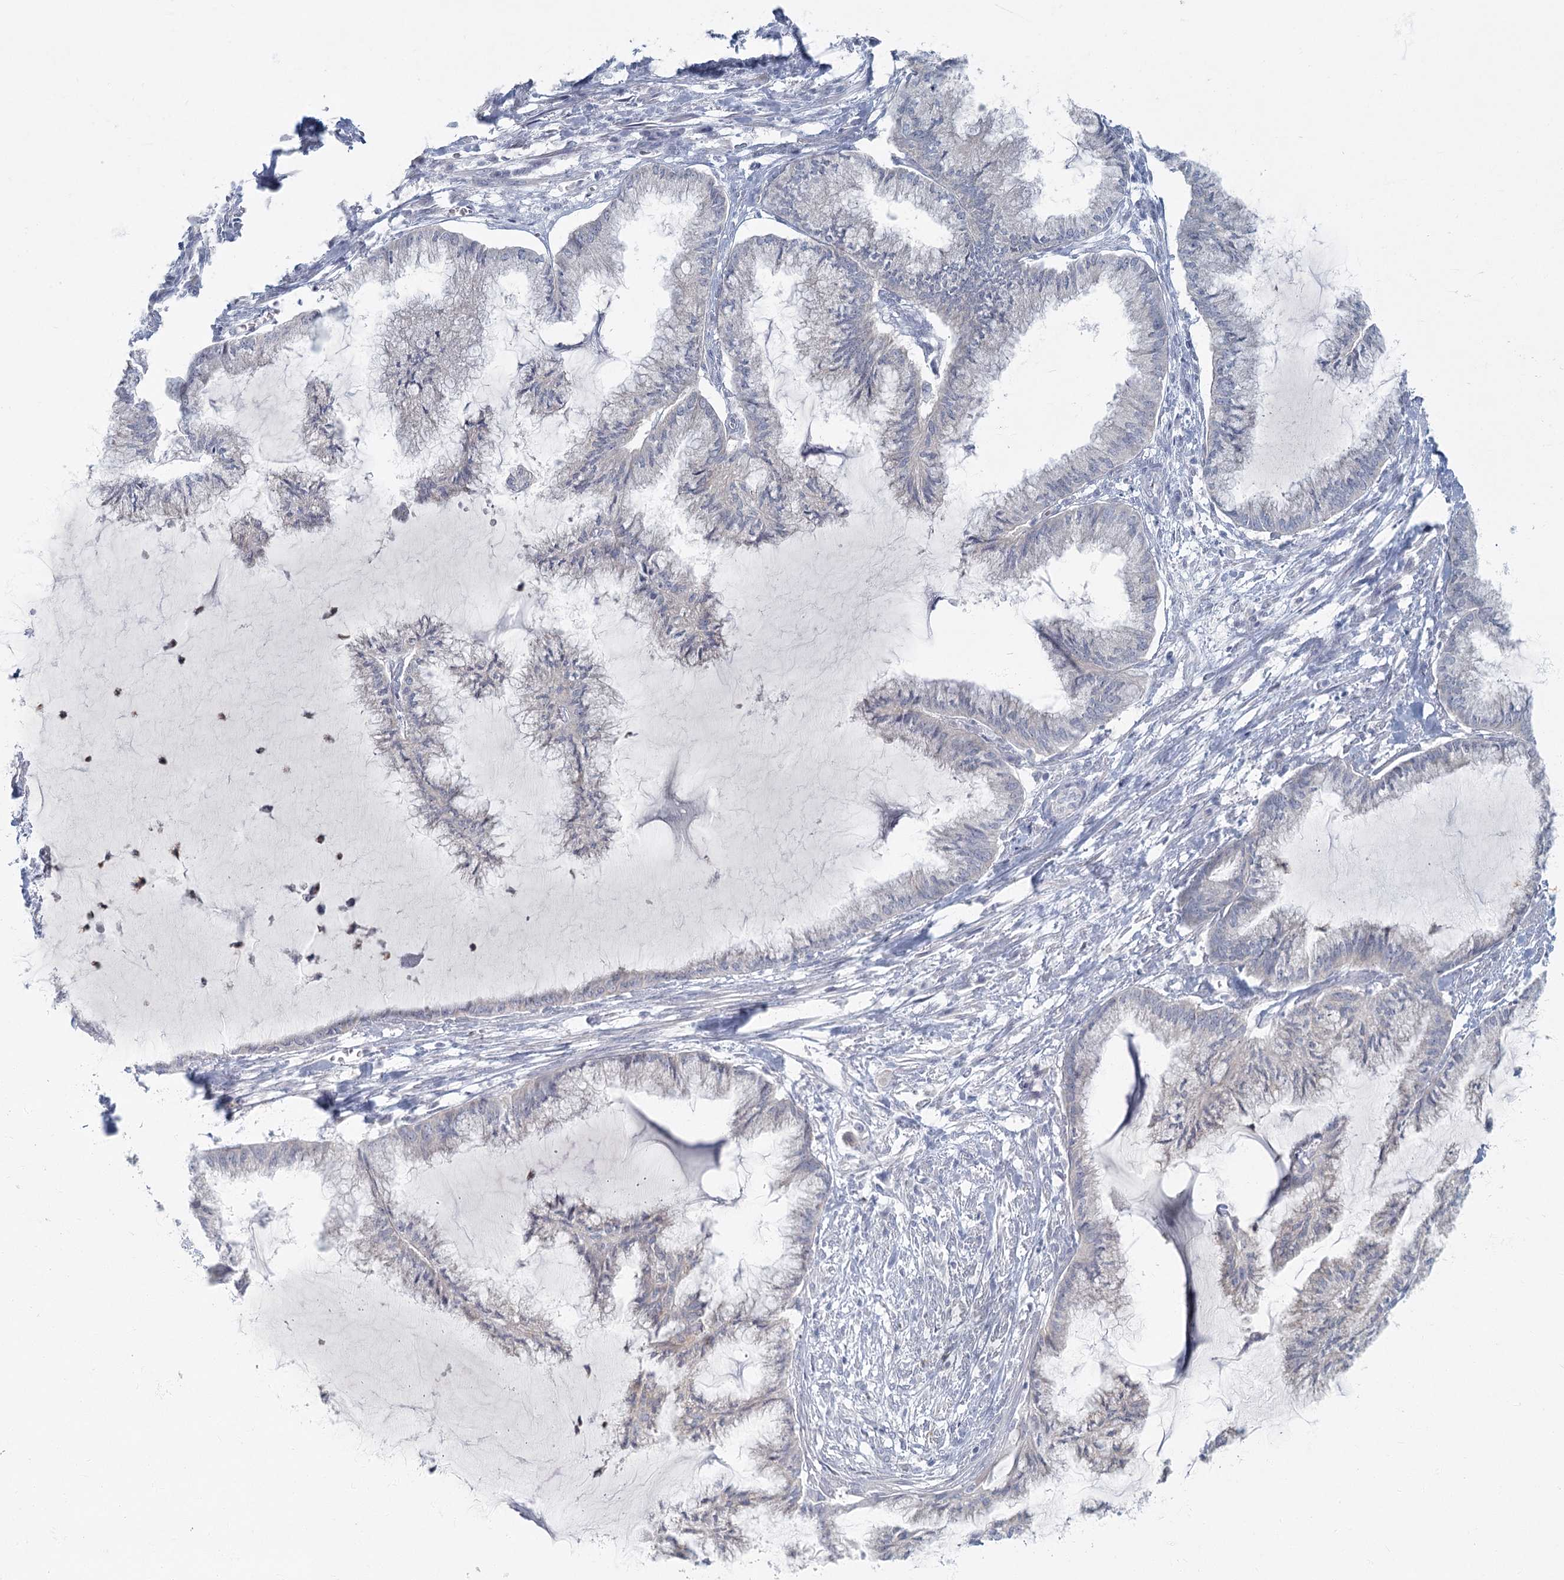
{"staining": {"intensity": "negative", "quantity": "none", "location": "none"}, "tissue": "endometrial cancer", "cell_type": "Tumor cells", "image_type": "cancer", "snomed": [{"axis": "morphology", "description": "Adenocarcinoma, NOS"}, {"axis": "topography", "description": "Endometrium"}], "caption": "Adenocarcinoma (endometrial) was stained to show a protein in brown. There is no significant expression in tumor cells.", "gene": "FAM110C", "patient": {"sex": "female", "age": 86}}